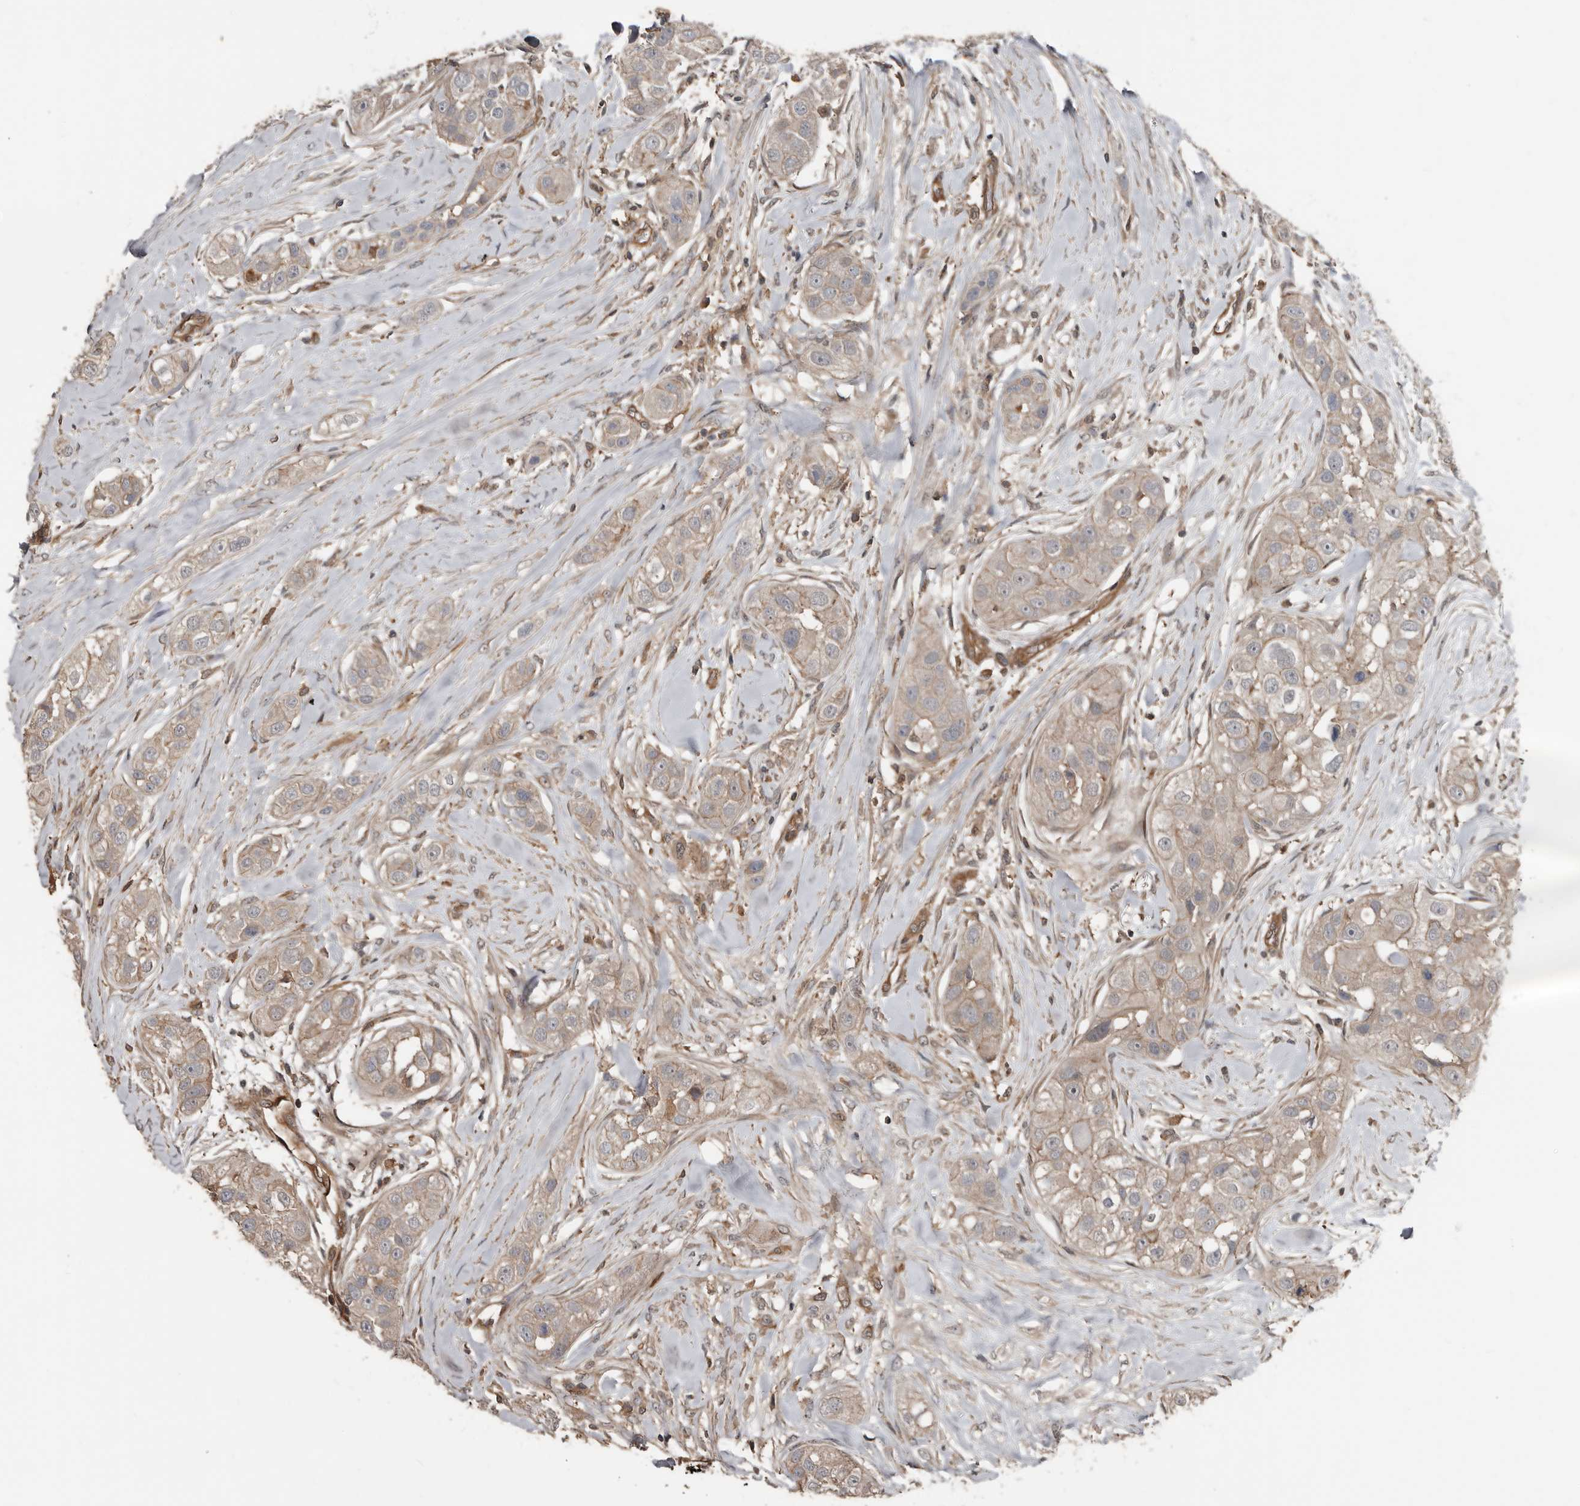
{"staining": {"intensity": "weak", "quantity": "<25%", "location": "cytoplasmic/membranous"}, "tissue": "head and neck cancer", "cell_type": "Tumor cells", "image_type": "cancer", "snomed": [{"axis": "morphology", "description": "Normal tissue, NOS"}, {"axis": "morphology", "description": "Squamous cell carcinoma, NOS"}, {"axis": "topography", "description": "Skeletal muscle"}, {"axis": "topography", "description": "Head-Neck"}], "caption": "A high-resolution photomicrograph shows immunohistochemistry staining of head and neck squamous cell carcinoma, which demonstrates no significant expression in tumor cells.", "gene": "EXOC3L1", "patient": {"sex": "male", "age": 51}}